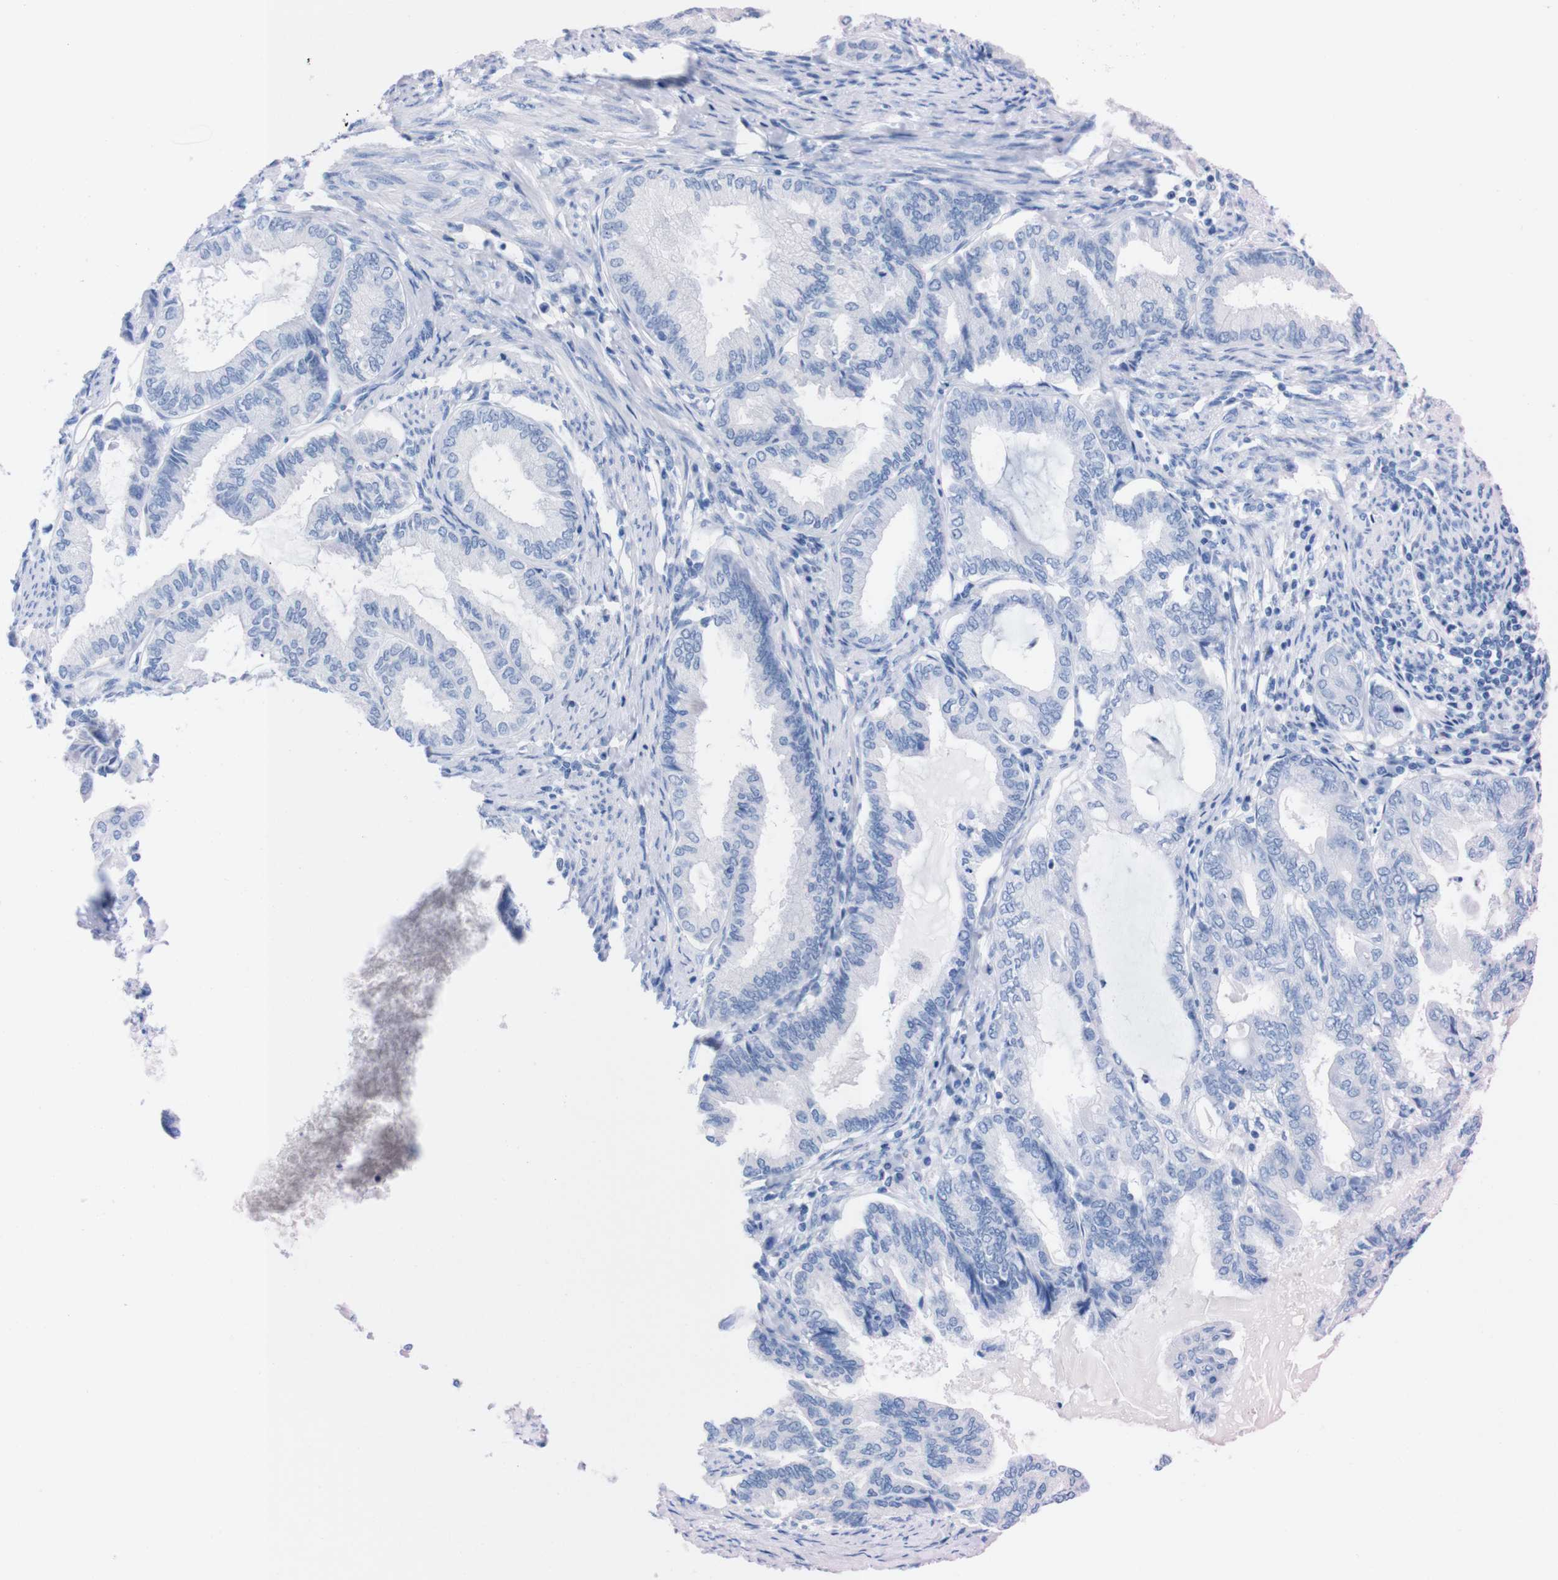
{"staining": {"intensity": "negative", "quantity": "none", "location": "none"}, "tissue": "endometrial cancer", "cell_type": "Tumor cells", "image_type": "cancer", "snomed": [{"axis": "morphology", "description": "Adenocarcinoma, NOS"}, {"axis": "topography", "description": "Endometrium"}], "caption": "Human endometrial cancer (adenocarcinoma) stained for a protein using immunohistochemistry reveals no staining in tumor cells.", "gene": "P2RY12", "patient": {"sex": "female", "age": 86}}